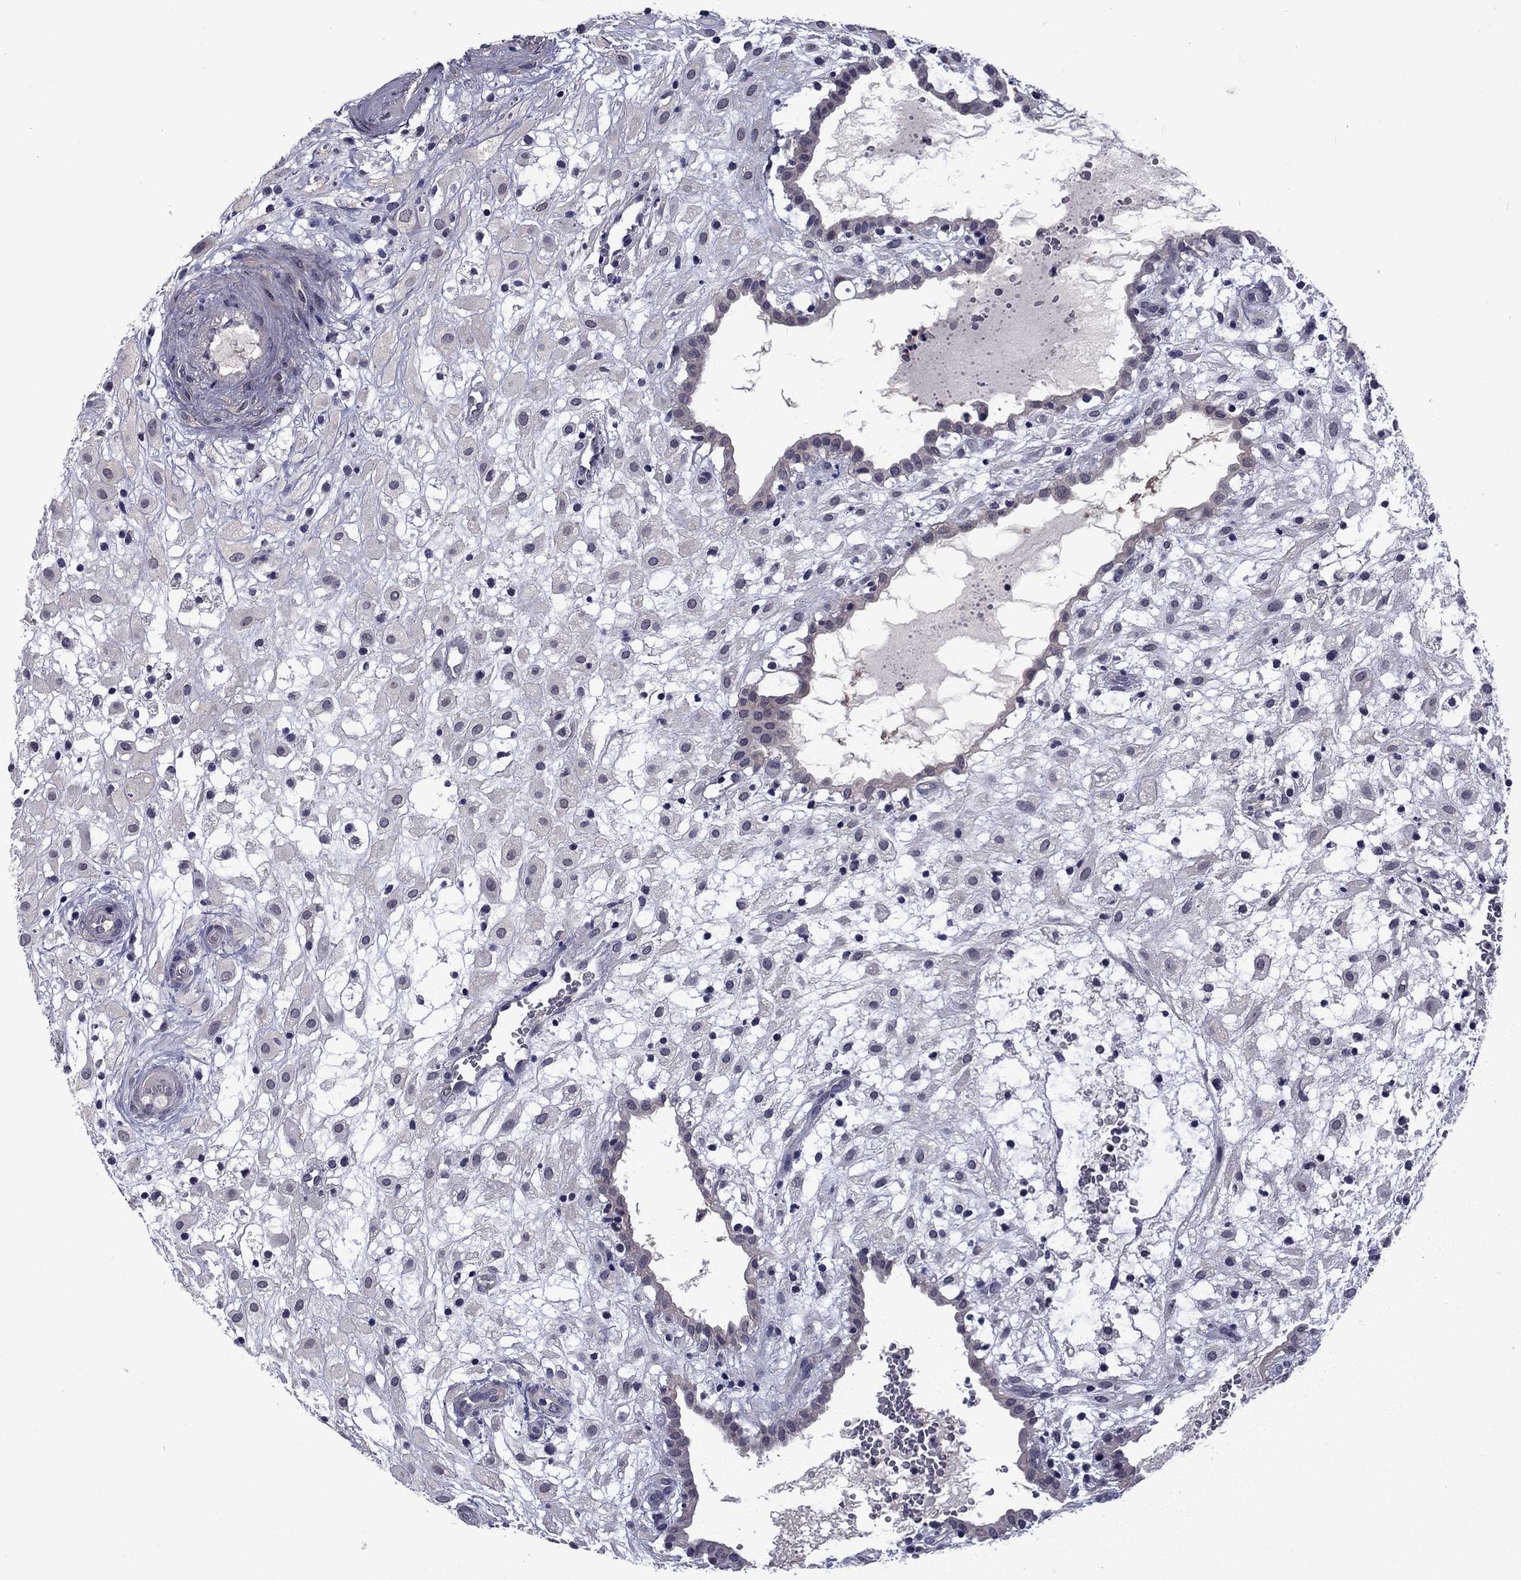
{"staining": {"intensity": "moderate", "quantity": "<25%", "location": "cytoplasmic/membranous"}, "tissue": "placenta", "cell_type": "Decidual cells", "image_type": "normal", "snomed": [{"axis": "morphology", "description": "Normal tissue, NOS"}, {"axis": "topography", "description": "Placenta"}], "caption": "Placenta stained for a protein displays moderate cytoplasmic/membranous positivity in decidual cells.", "gene": "SNTA1", "patient": {"sex": "female", "age": 24}}